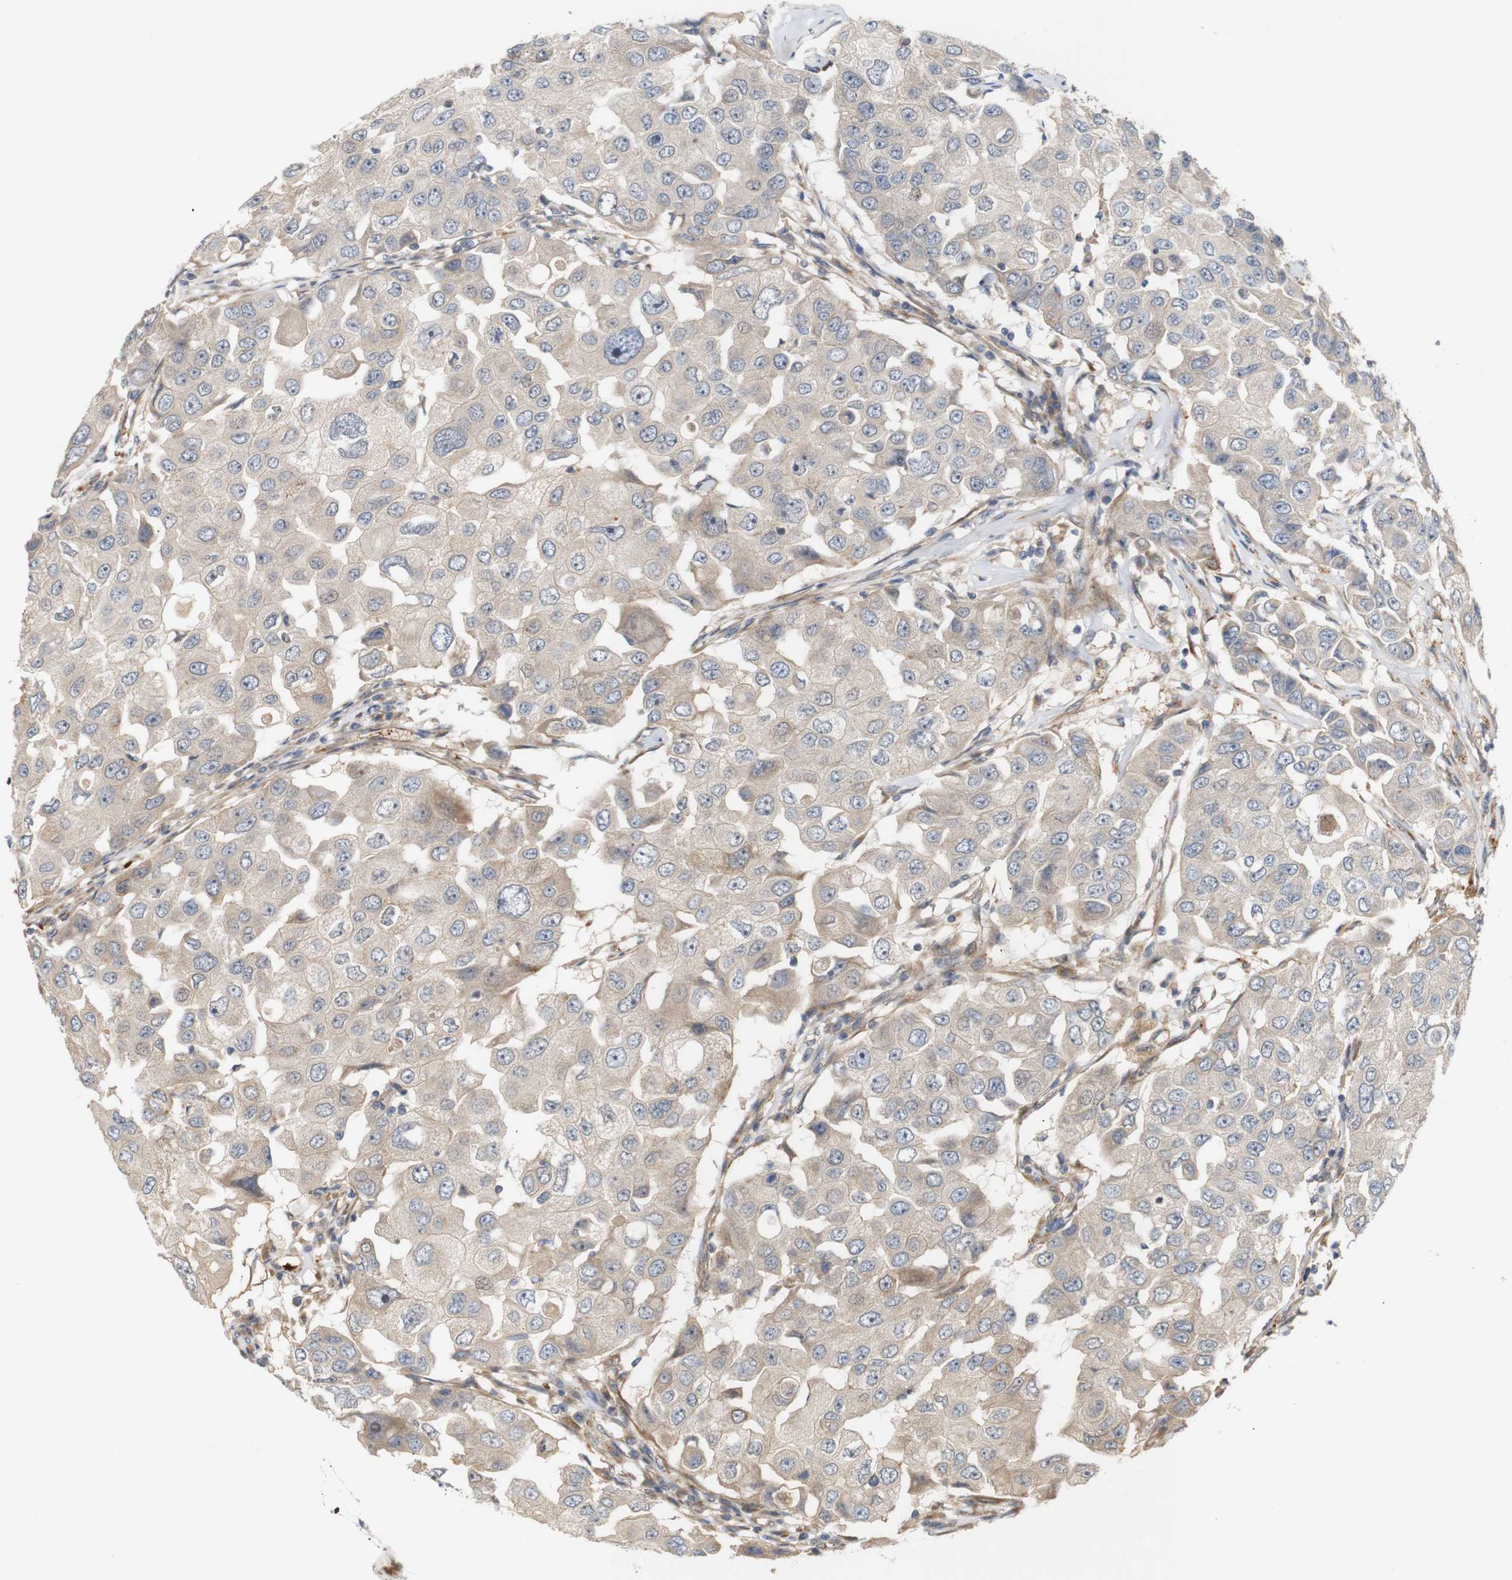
{"staining": {"intensity": "weak", "quantity": ">75%", "location": "cytoplasmic/membranous"}, "tissue": "breast cancer", "cell_type": "Tumor cells", "image_type": "cancer", "snomed": [{"axis": "morphology", "description": "Duct carcinoma"}, {"axis": "topography", "description": "Breast"}], "caption": "Protein expression analysis of human breast cancer reveals weak cytoplasmic/membranous staining in about >75% of tumor cells.", "gene": "RPTOR", "patient": {"sex": "female", "age": 27}}